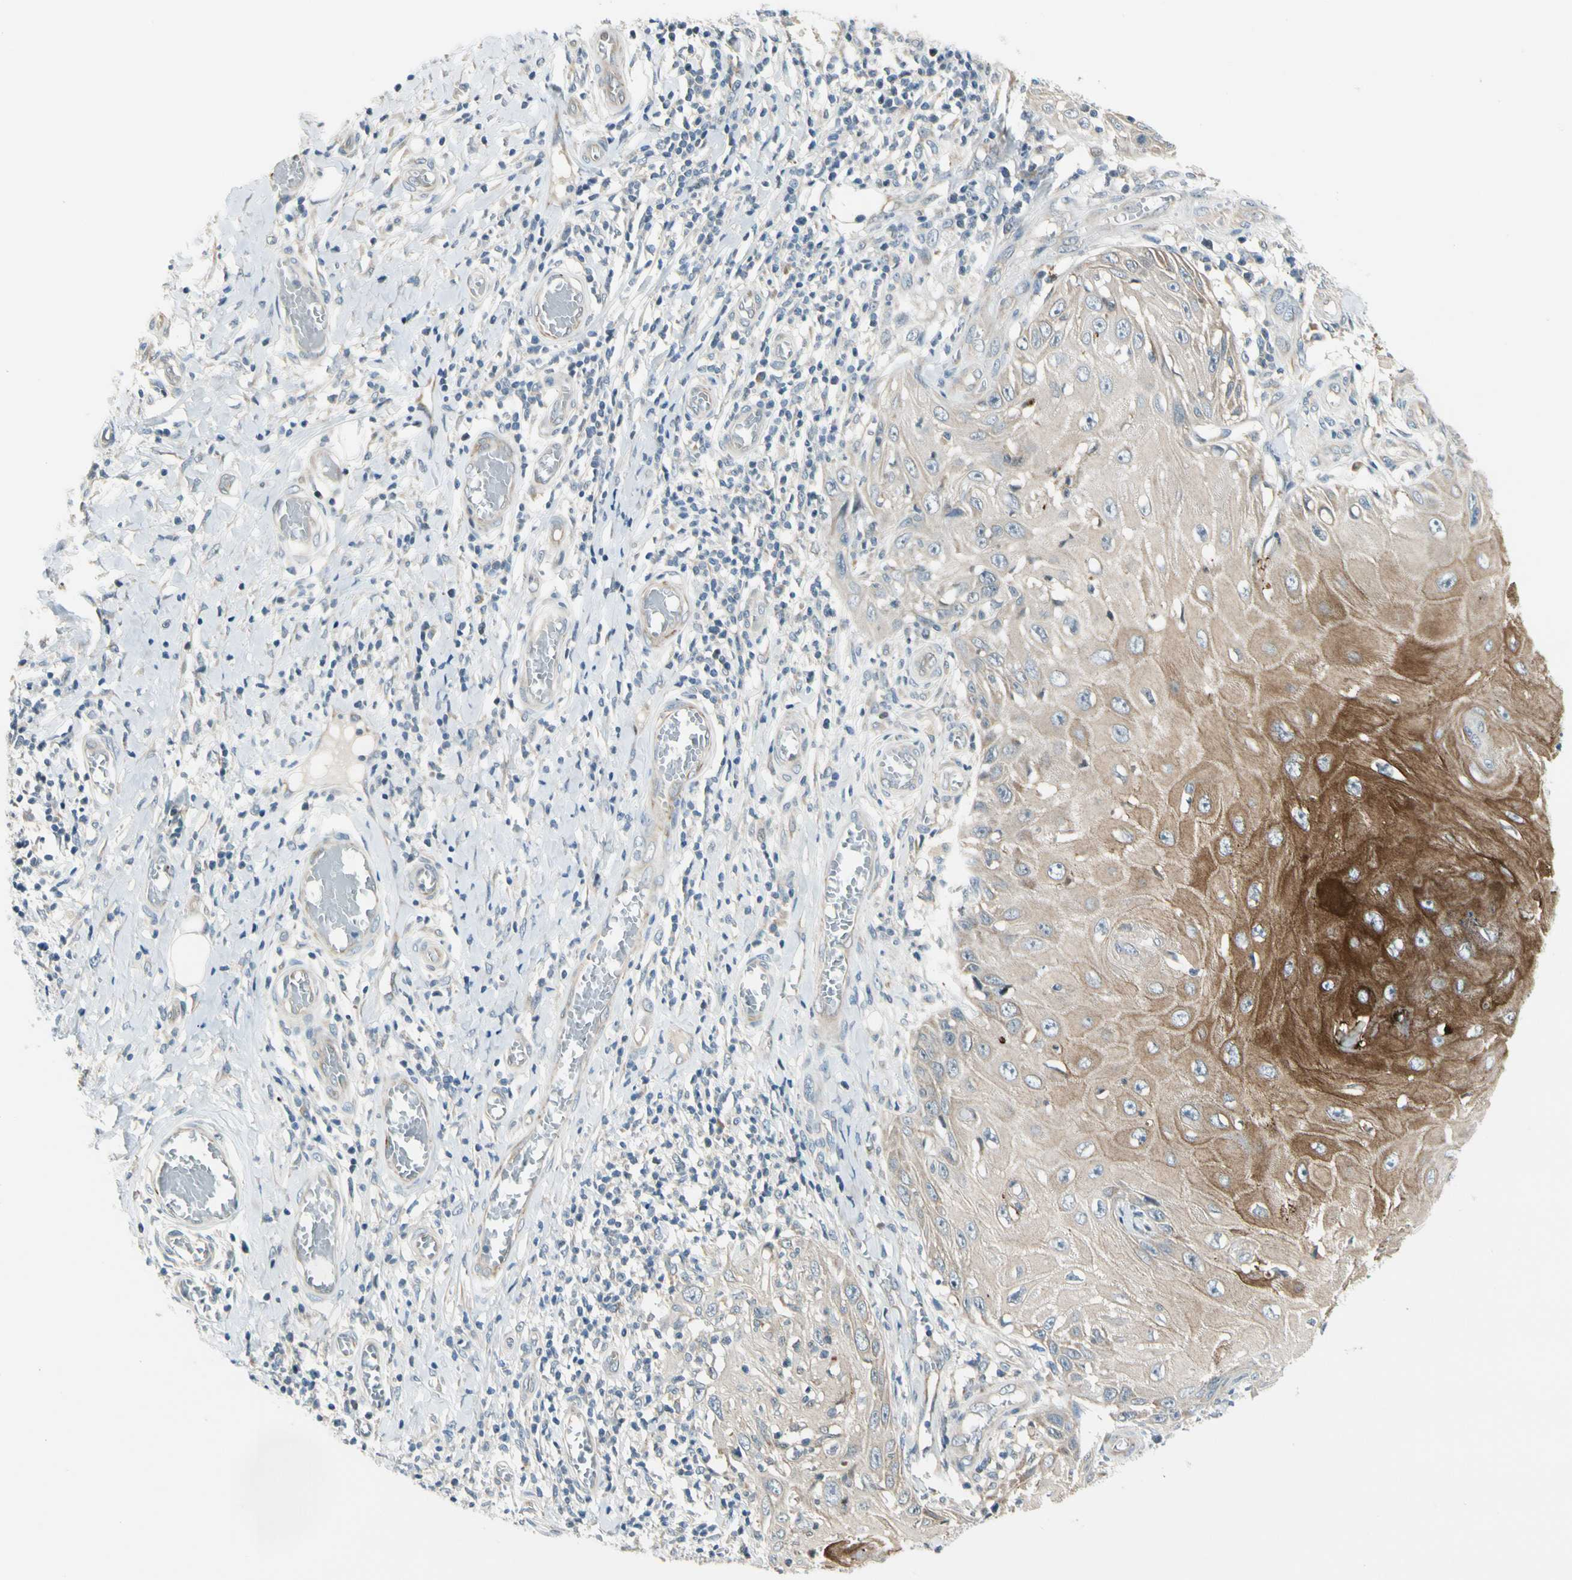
{"staining": {"intensity": "weak", "quantity": ">75%", "location": "cytoplasmic/membranous"}, "tissue": "skin cancer", "cell_type": "Tumor cells", "image_type": "cancer", "snomed": [{"axis": "morphology", "description": "Squamous cell carcinoma, NOS"}, {"axis": "topography", "description": "Skin"}], "caption": "Protein staining of squamous cell carcinoma (skin) tissue reveals weak cytoplasmic/membranous positivity in approximately >75% of tumor cells. Immunohistochemistry stains the protein in brown and the nuclei are stained blue.", "gene": "SVBP", "patient": {"sex": "female", "age": 73}}